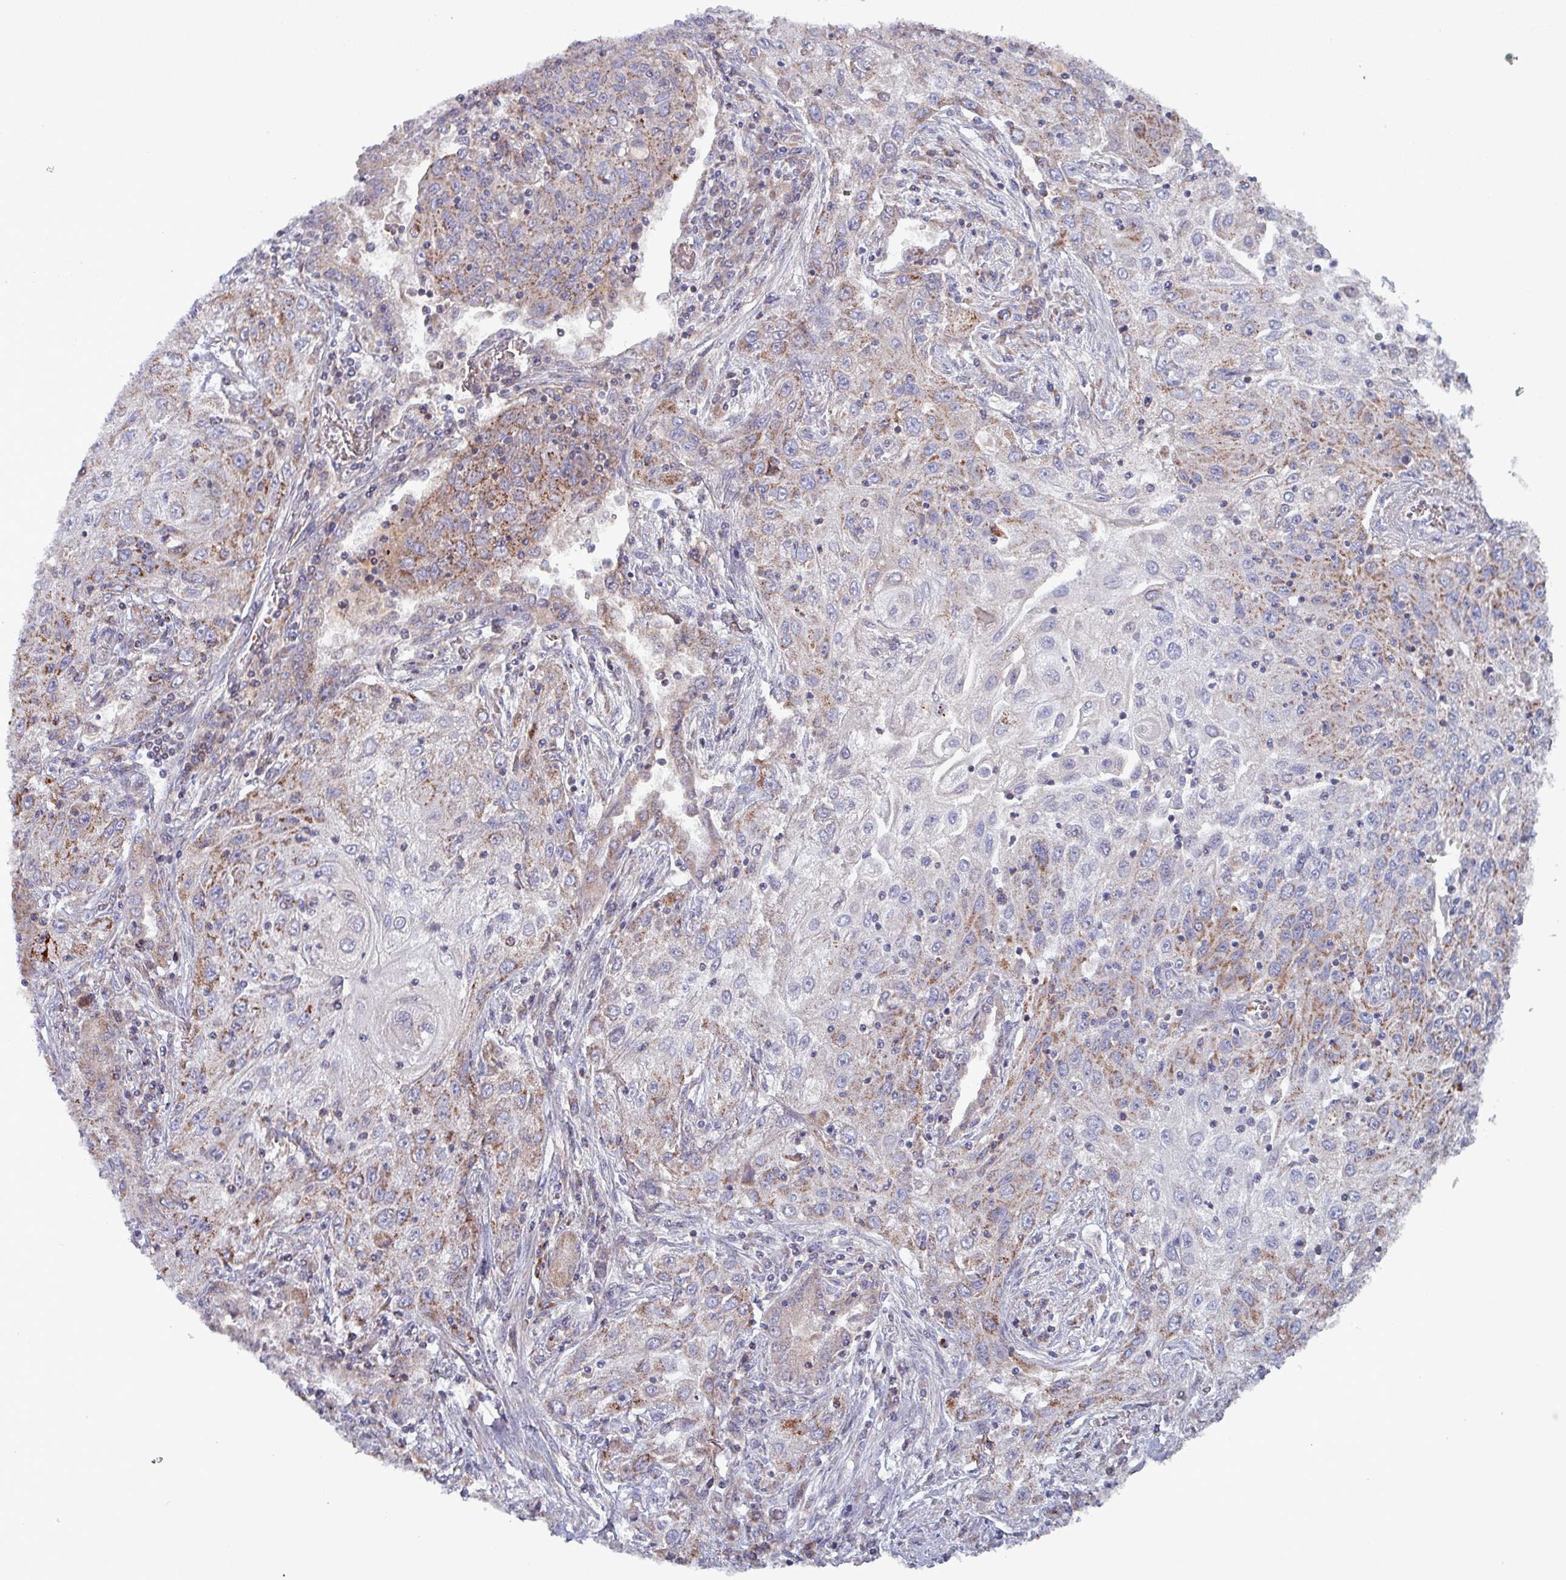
{"staining": {"intensity": "moderate", "quantity": "<25%", "location": "cytoplasmic/membranous"}, "tissue": "lung cancer", "cell_type": "Tumor cells", "image_type": "cancer", "snomed": [{"axis": "morphology", "description": "Squamous cell carcinoma, NOS"}, {"axis": "topography", "description": "Lung"}], "caption": "The image exhibits staining of lung cancer, revealing moderate cytoplasmic/membranous protein positivity (brown color) within tumor cells.", "gene": "ZNF322", "patient": {"sex": "female", "age": 69}}